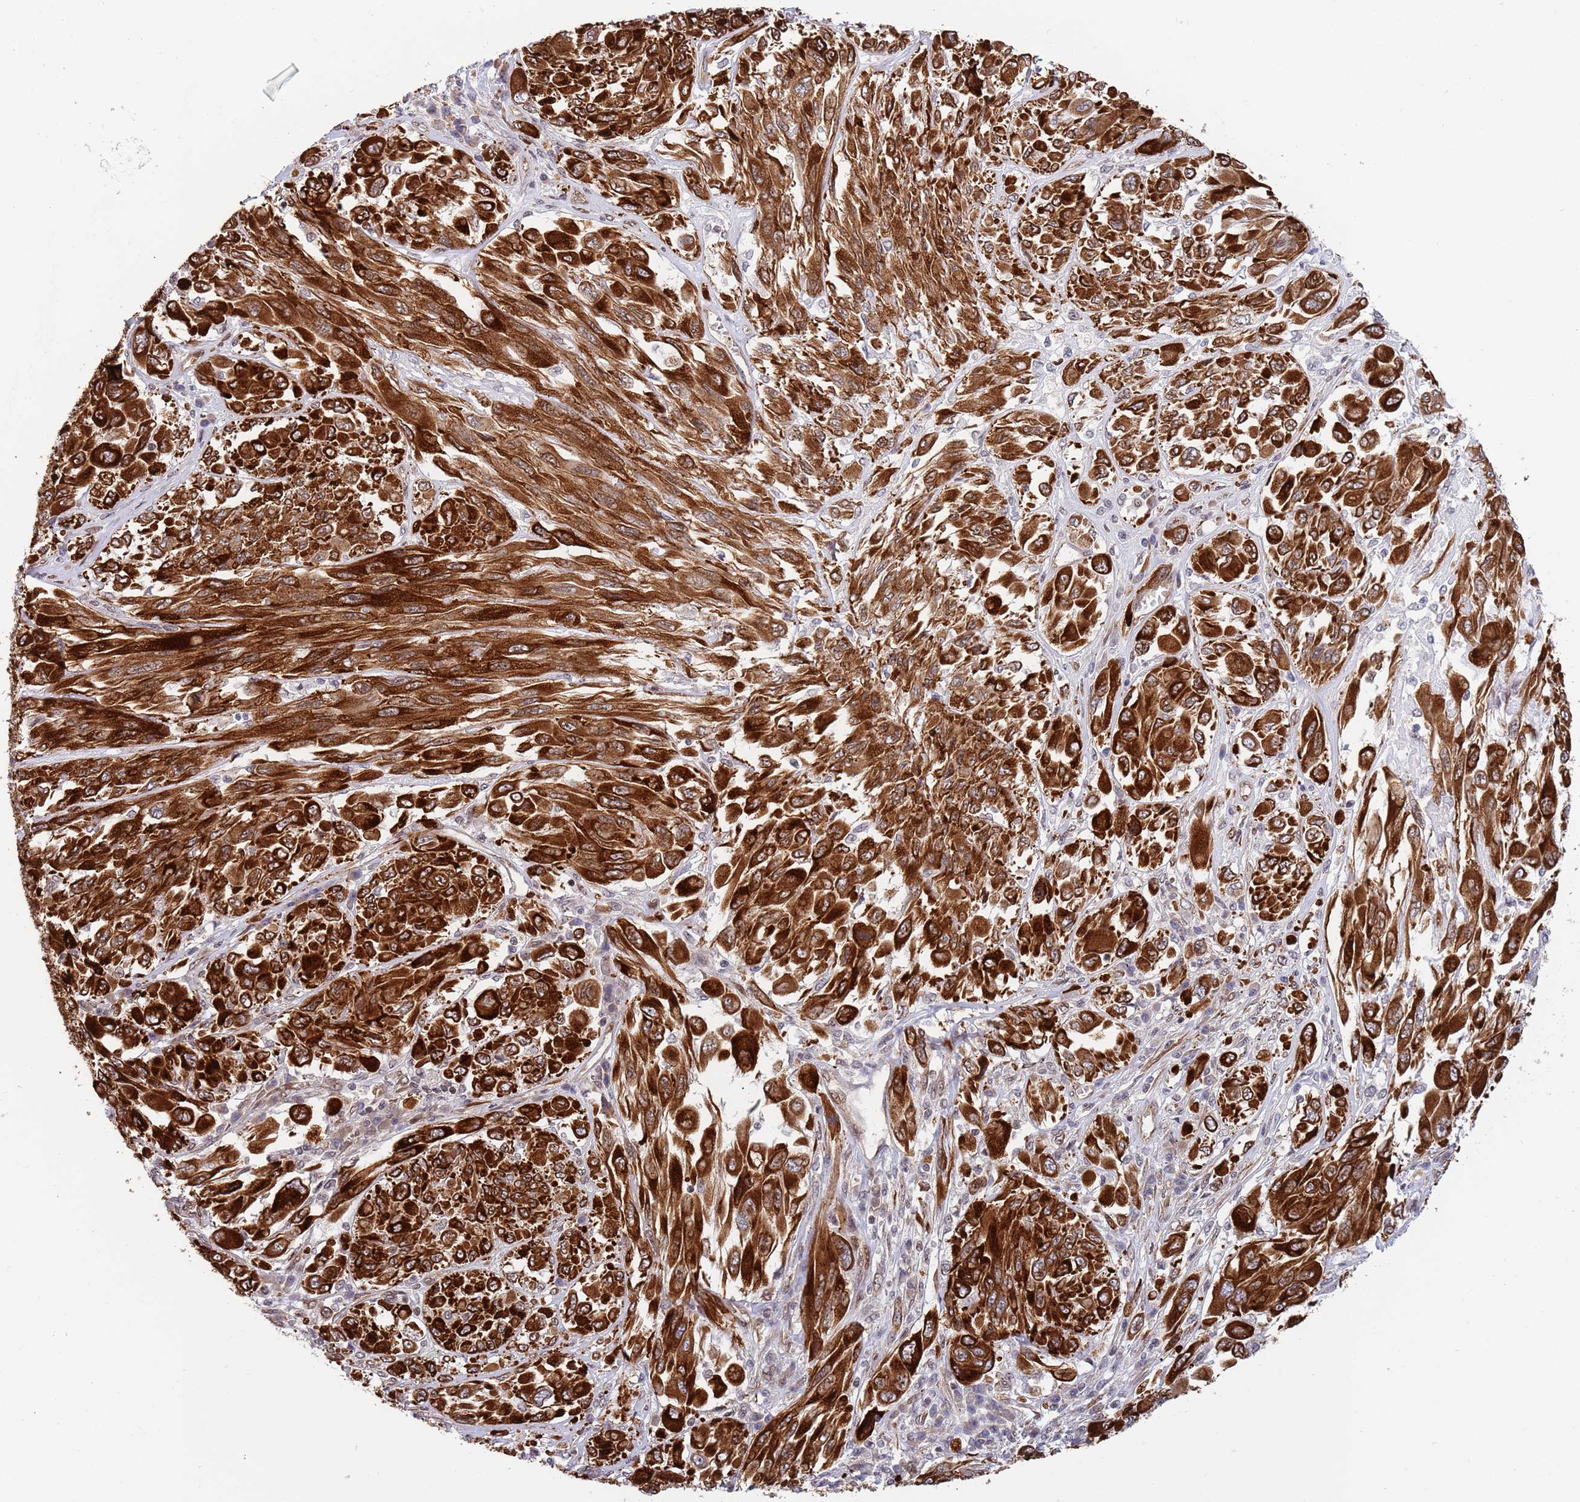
{"staining": {"intensity": "strong", "quantity": ">75%", "location": "cytoplasmic/membranous"}, "tissue": "melanoma", "cell_type": "Tumor cells", "image_type": "cancer", "snomed": [{"axis": "morphology", "description": "Malignant melanoma, NOS"}, {"axis": "topography", "description": "Skin"}], "caption": "High-magnification brightfield microscopy of melanoma stained with DAB (3,3'-diaminobenzidine) (brown) and counterstained with hematoxylin (blue). tumor cells exhibit strong cytoplasmic/membranous expression is seen in about>75% of cells.", "gene": "TBX10", "patient": {"sex": "female", "age": 91}}